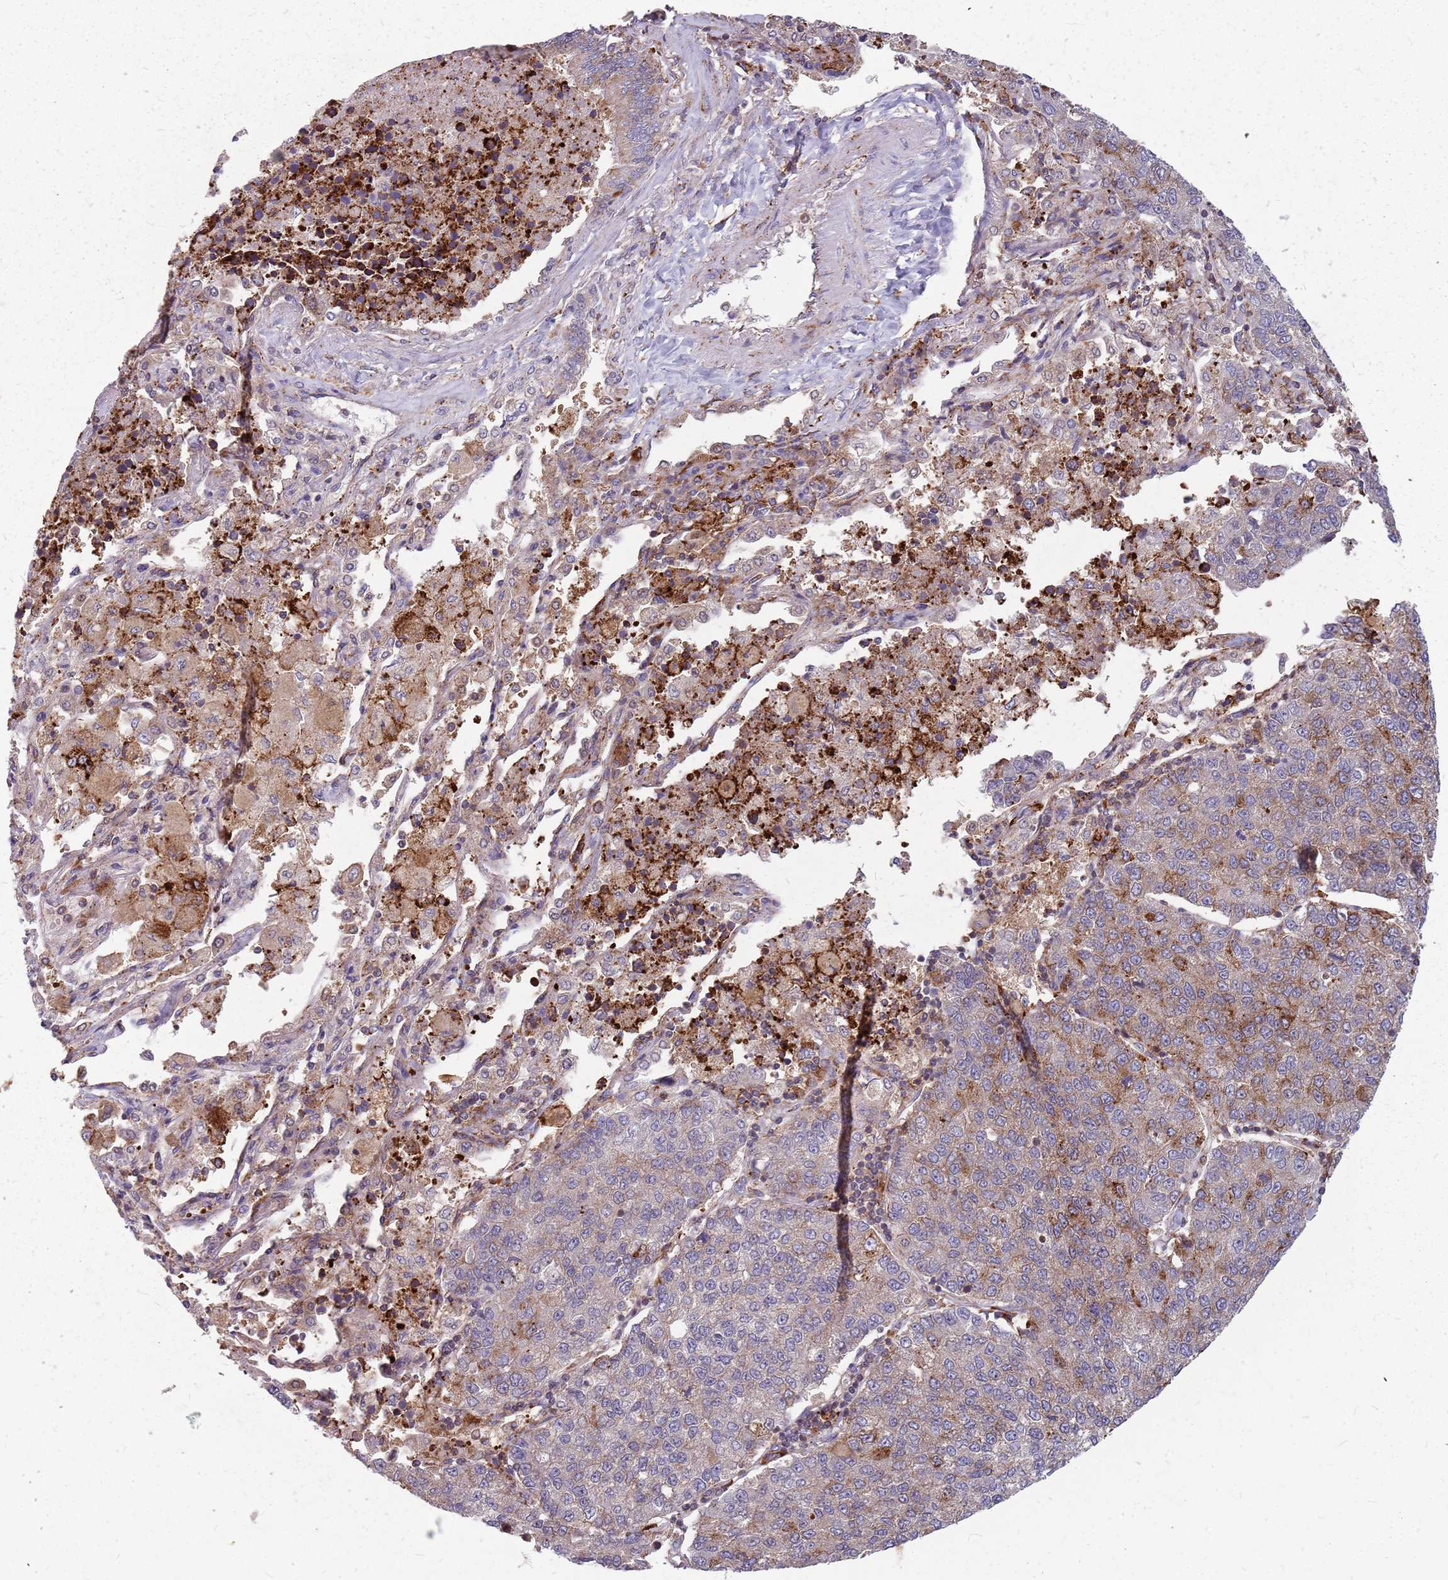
{"staining": {"intensity": "moderate", "quantity": "25%-75%", "location": "cytoplasmic/membranous"}, "tissue": "lung cancer", "cell_type": "Tumor cells", "image_type": "cancer", "snomed": [{"axis": "morphology", "description": "Squamous cell carcinoma, NOS"}, {"axis": "topography", "description": "Lung"}], "caption": "Moderate cytoplasmic/membranous positivity for a protein is present in approximately 25%-75% of tumor cells of lung cancer using IHC.", "gene": "NME4", "patient": {"sex": "female", "age": 70}}